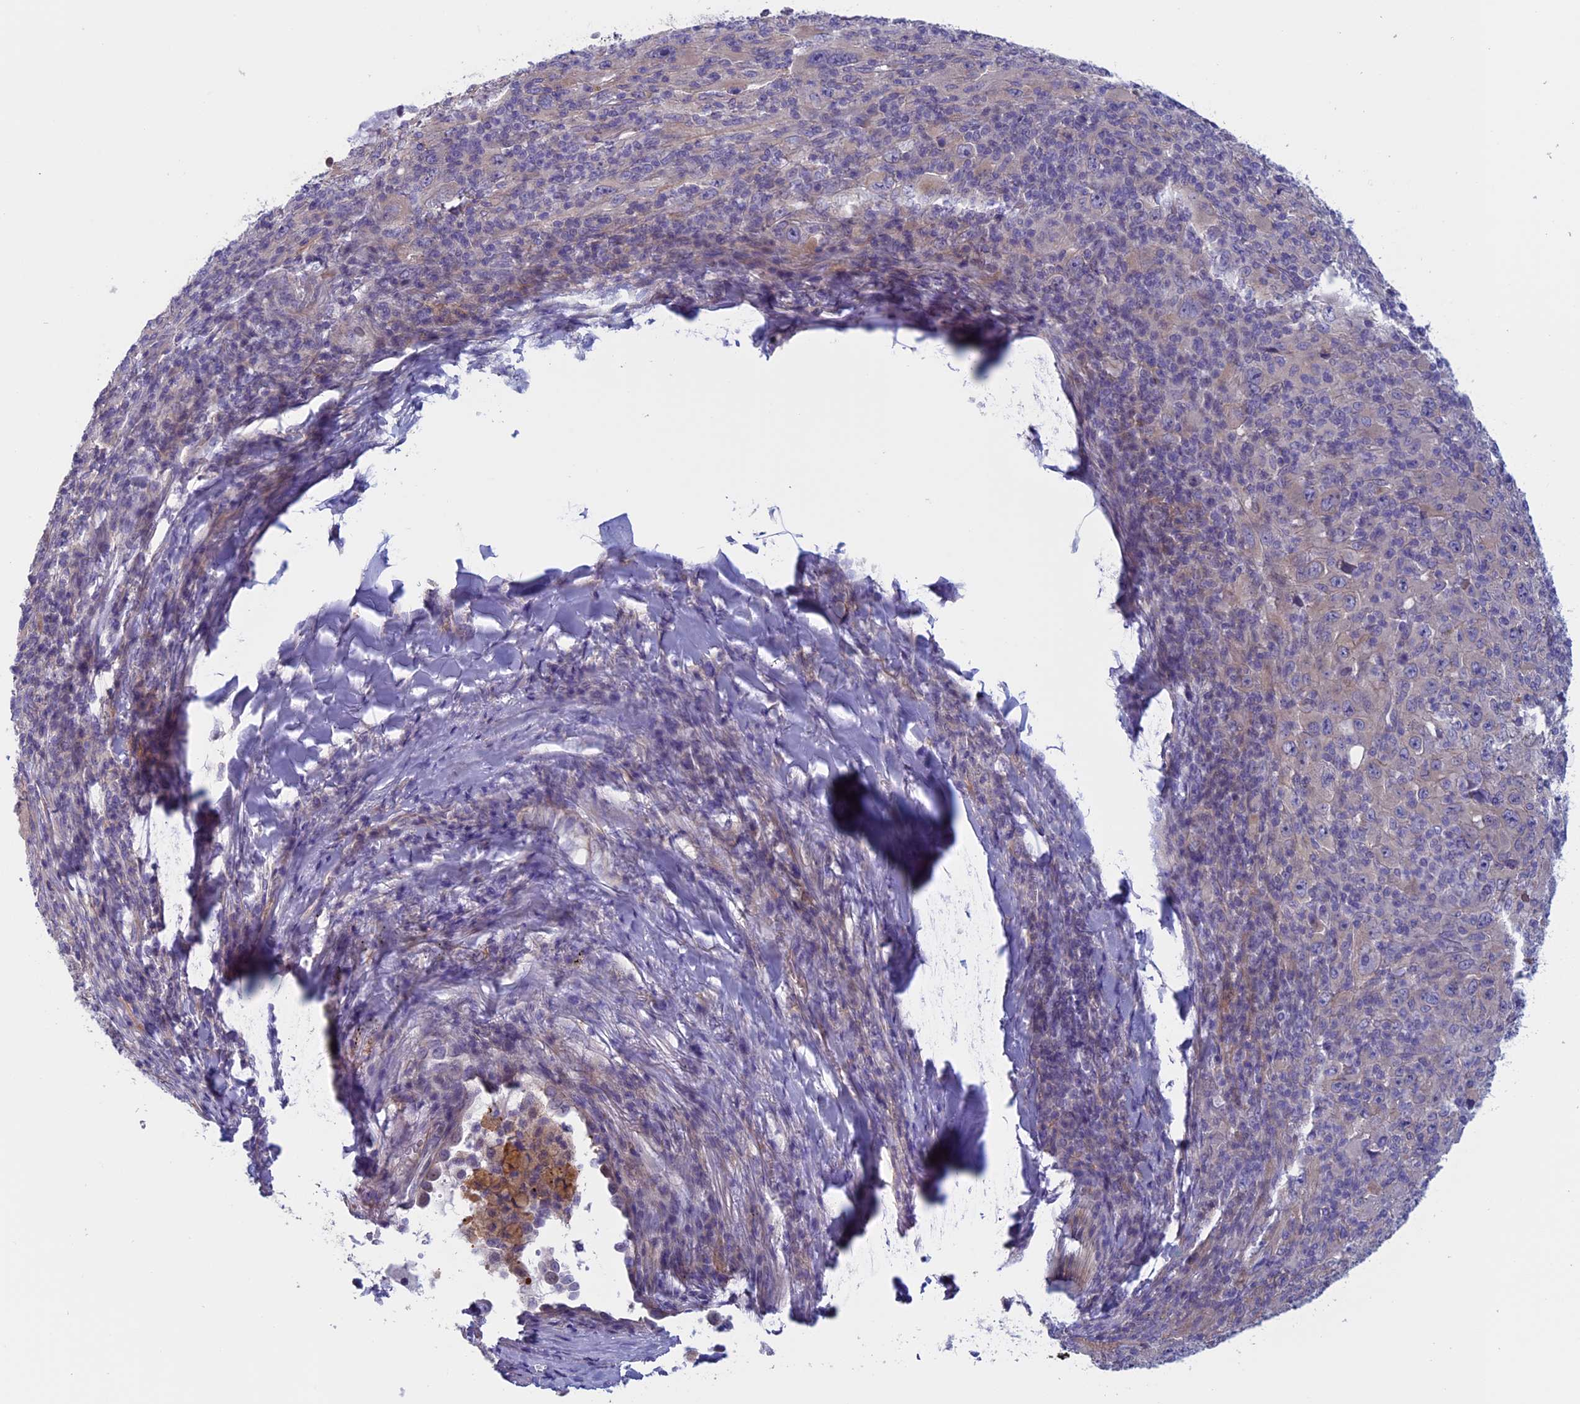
{"staining": {"intensity": "negative", "quantity": "none", "location": "none"}, "tissue": "melanoma", "cell_type": "Tumor cells", "image_type": "cancer", "snomed": [{"axis": "morphology", "description": "Malignant melanoma, Metastatic site"}, {"axis": "topography", "description": "Skin"}], "caption": "The photomicrograph displays no staining of tumor cells in malignant melanoma (metastatic site).", "gene": "CNOT6L", "patient": {"sex": "female", "age": 56}}